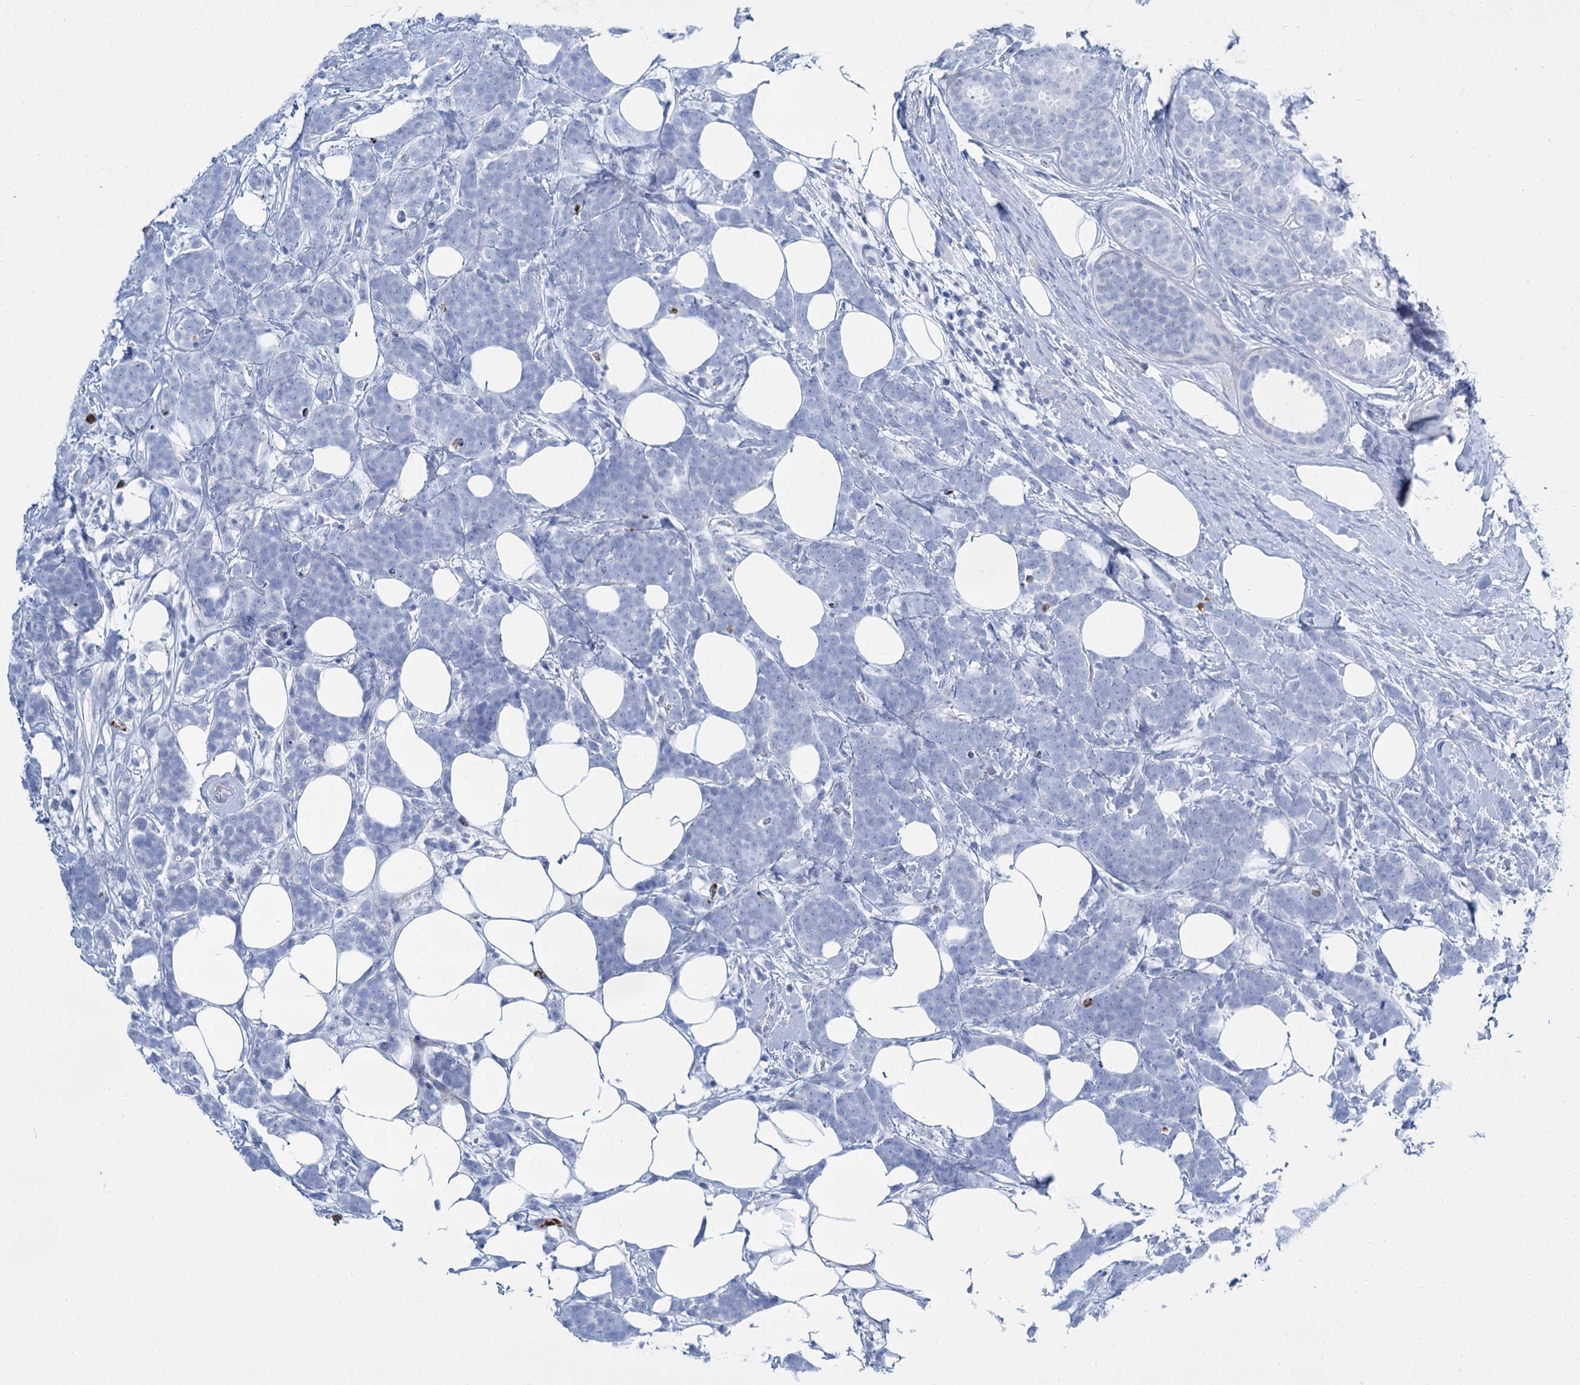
{"staining": {"intensity": "negative", "quantity": "none", "location": "none"}, "tissue": "breast cancer", "cell_type": "Tumor cells", "image_type": "cancer", "snomed": [{"axis": "morphology", "description": "Lobular carcinoma"}, {"axis": "topography", "description": "Breast"}], "caption": "This photomicrograph is of breast cancer stained with IHC to label a protein in brown with the nuclei are counter-stained blue. There is no positivity in tumor cells. (DAB (3,3'-diaminobenzidine) IHC visualized using brightfield microscopy, high magnification).", "gene": "TRIM77", "patient": {"sex": "female", "age": 58}}